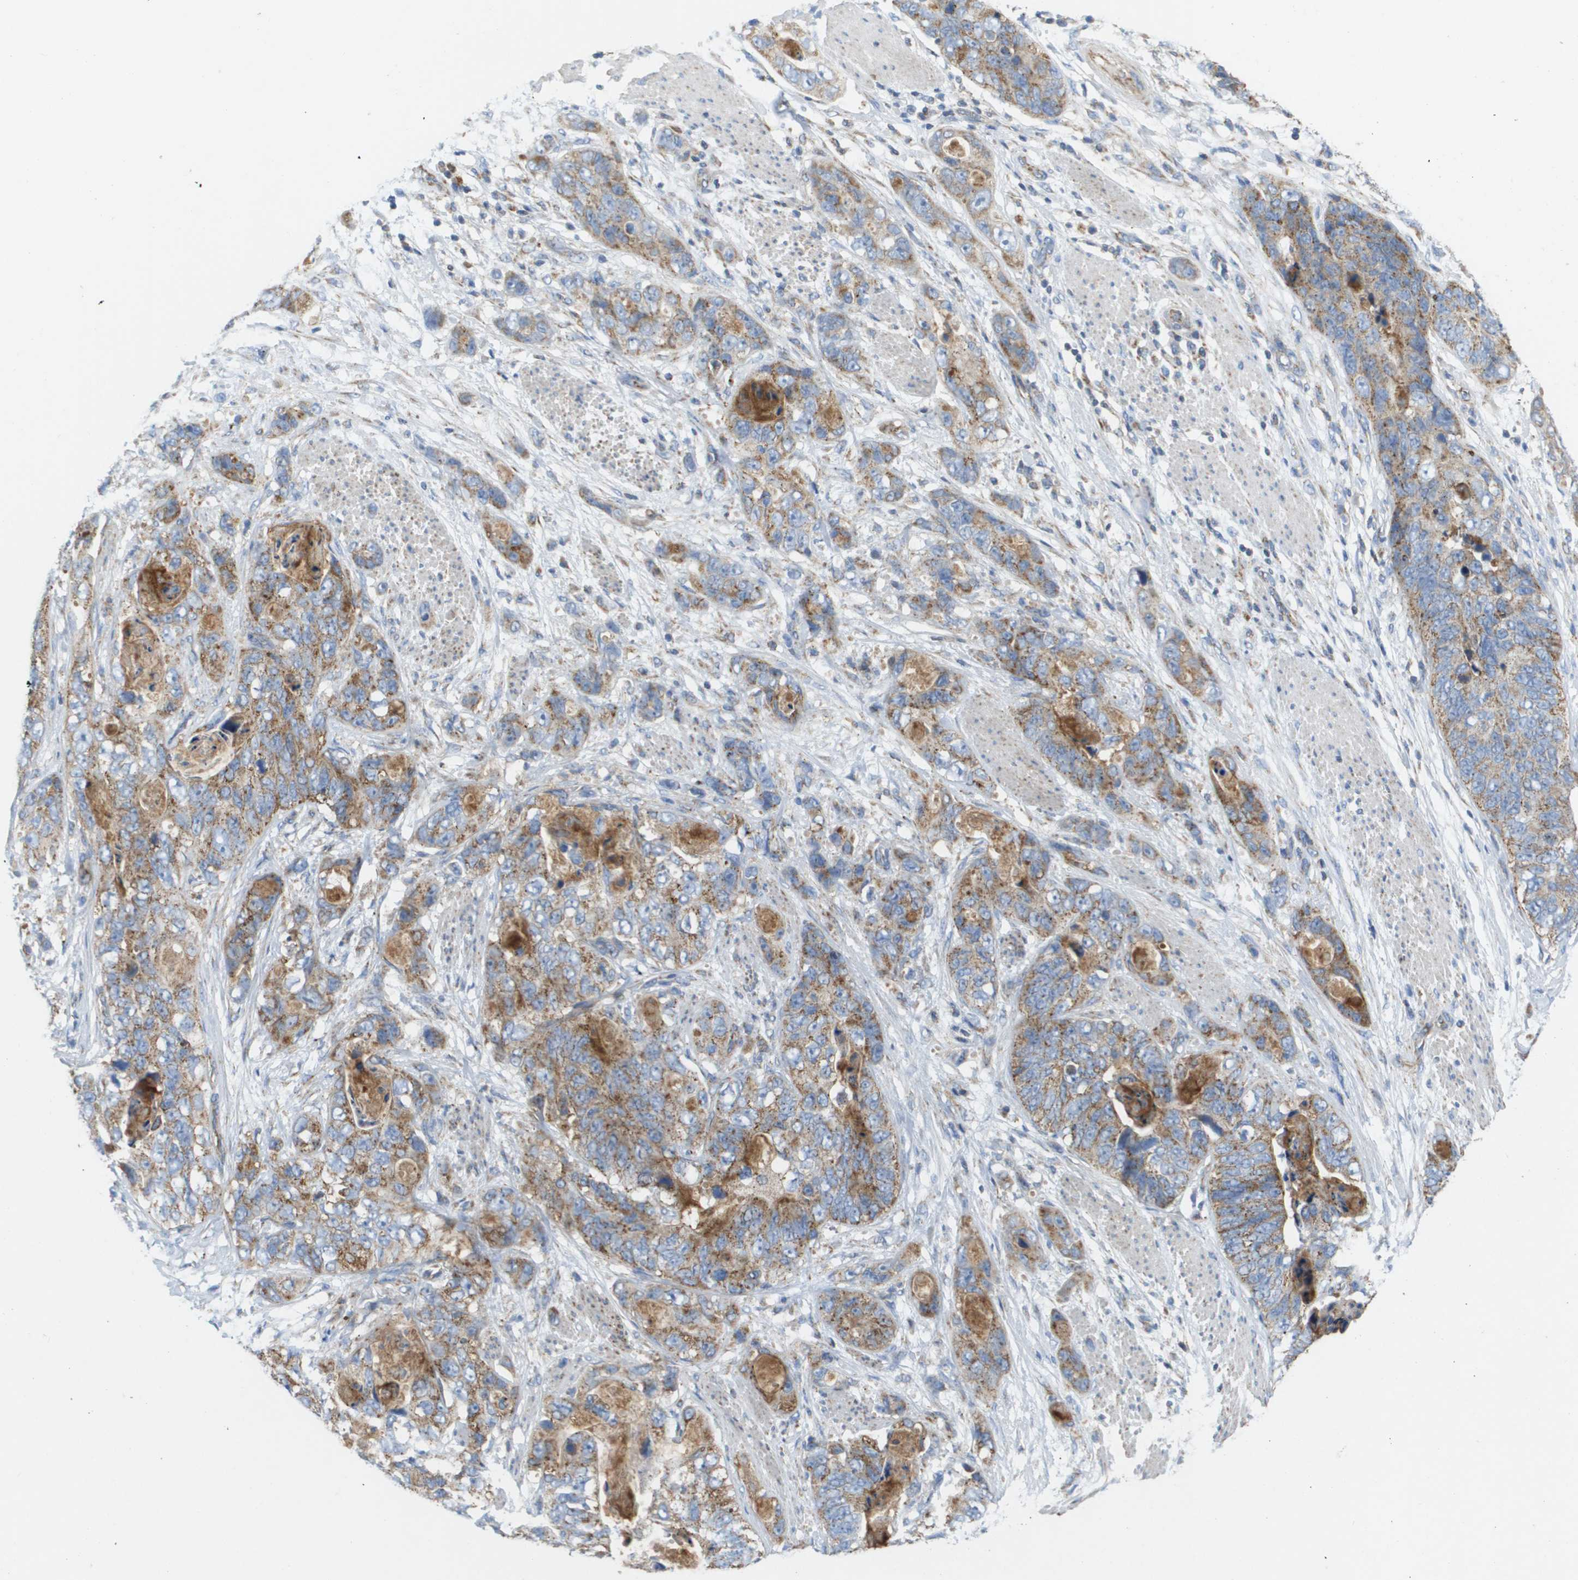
{"staining": {"intensity": "moderate", "quantity": ">75%", "location": "cytoplasmic/membranous"}, "tissue": "stomach cancer", "cell_type": "Tumor cells", "image_type": "cancer", "snomed": [{"axis": "morphology", "description": "Adenocarcinoma, NOS"}, {"axis": "topography", "description": "Stomach"}], "caption": "This micrograph reveals stomach cancer (adenocarcinoma) stained with immunohistochemistry (IHC) to label a protein in brown. The cytoplasmic/membranous of tumor cells show moderate positivity for the protein. Nuclei are counter-stained blue.", "gene": "FIS1", "patient": {"sex": "female", "age": 89}}